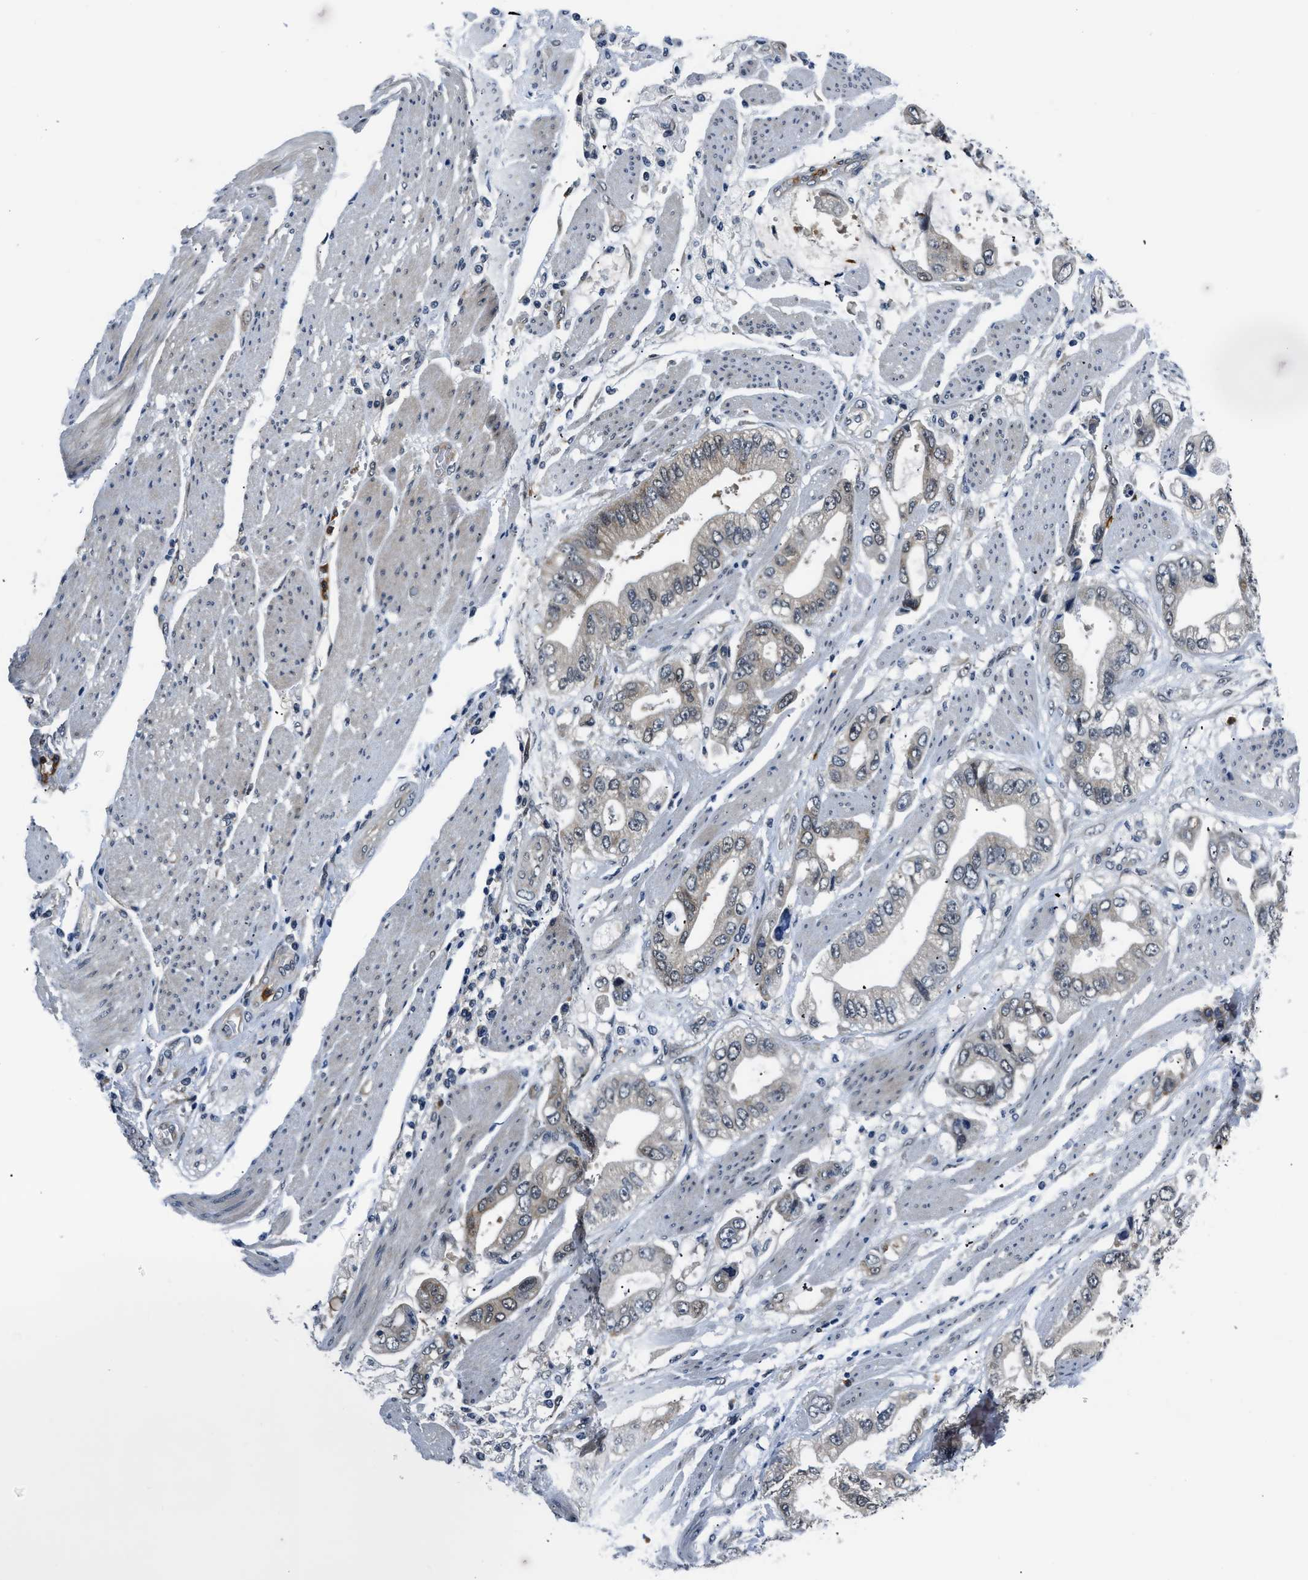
{"staining": {"intensity": "weak", "quantity": "<25%", "location": "cytoplasmic/membranous"}, "tissue": "stomach cancer", "cell_type": "Tumor cells", "image_type": "cancer", "snomed": [{"axis": "morphology", "description": "Normal tissue, NOS"}, {"axis": "morphology", "description": "Adenocarcinoma, NOS"}, {"axis": "topography", "description": "Stomach"}], "caption": "Micrograph shows no significant protein expression in tumor cells of adenocarcinoma (stomach). (DAB (3,3'-diaminobenzidine) immunohistochemistry (IHC), high magnification).", "gene": "SMAD4", "patient": {"sex": "male", "age": 62}}